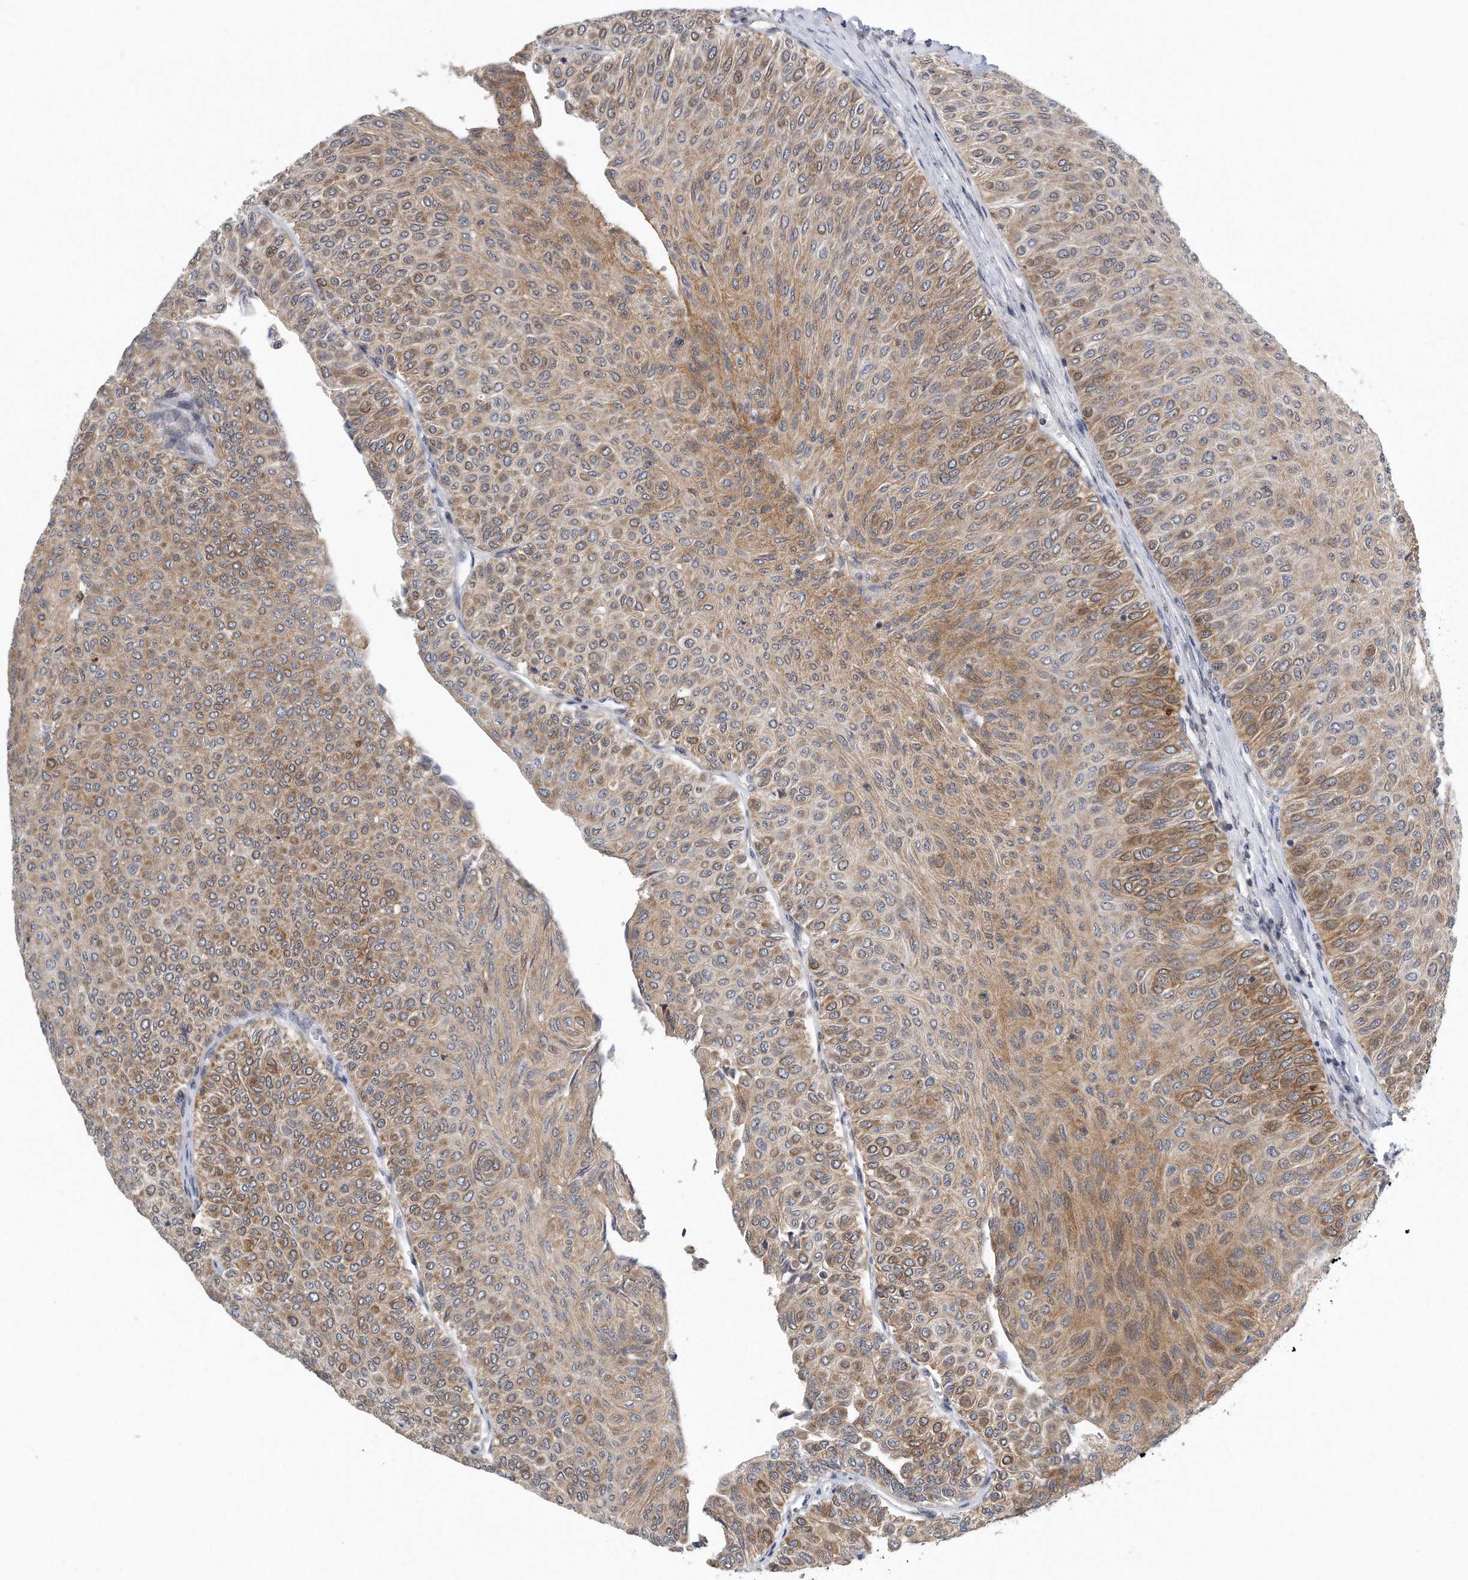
{"staining": {"intensity": "moderate", "quantity": ">75%", "location": "cytoplasmic/membranous"}, "tissue": "urothelial cancer", "cell_type": "Tumor cells", "image_type": "cancer", "snomed": [{"axis": "morphology", "description": "Urothelial carcinoma, Low grade"}, {"axis": "topography", "description": "Urinary bladder"}], "caption": "Urothelial cancer stained for a protein (brown) displays moderate cytoplasmic/membranous positive positivity in approximately >75% of tumor cells.", "gene": "VLDLR", "patient": {"sex": "male", "age": 78}}